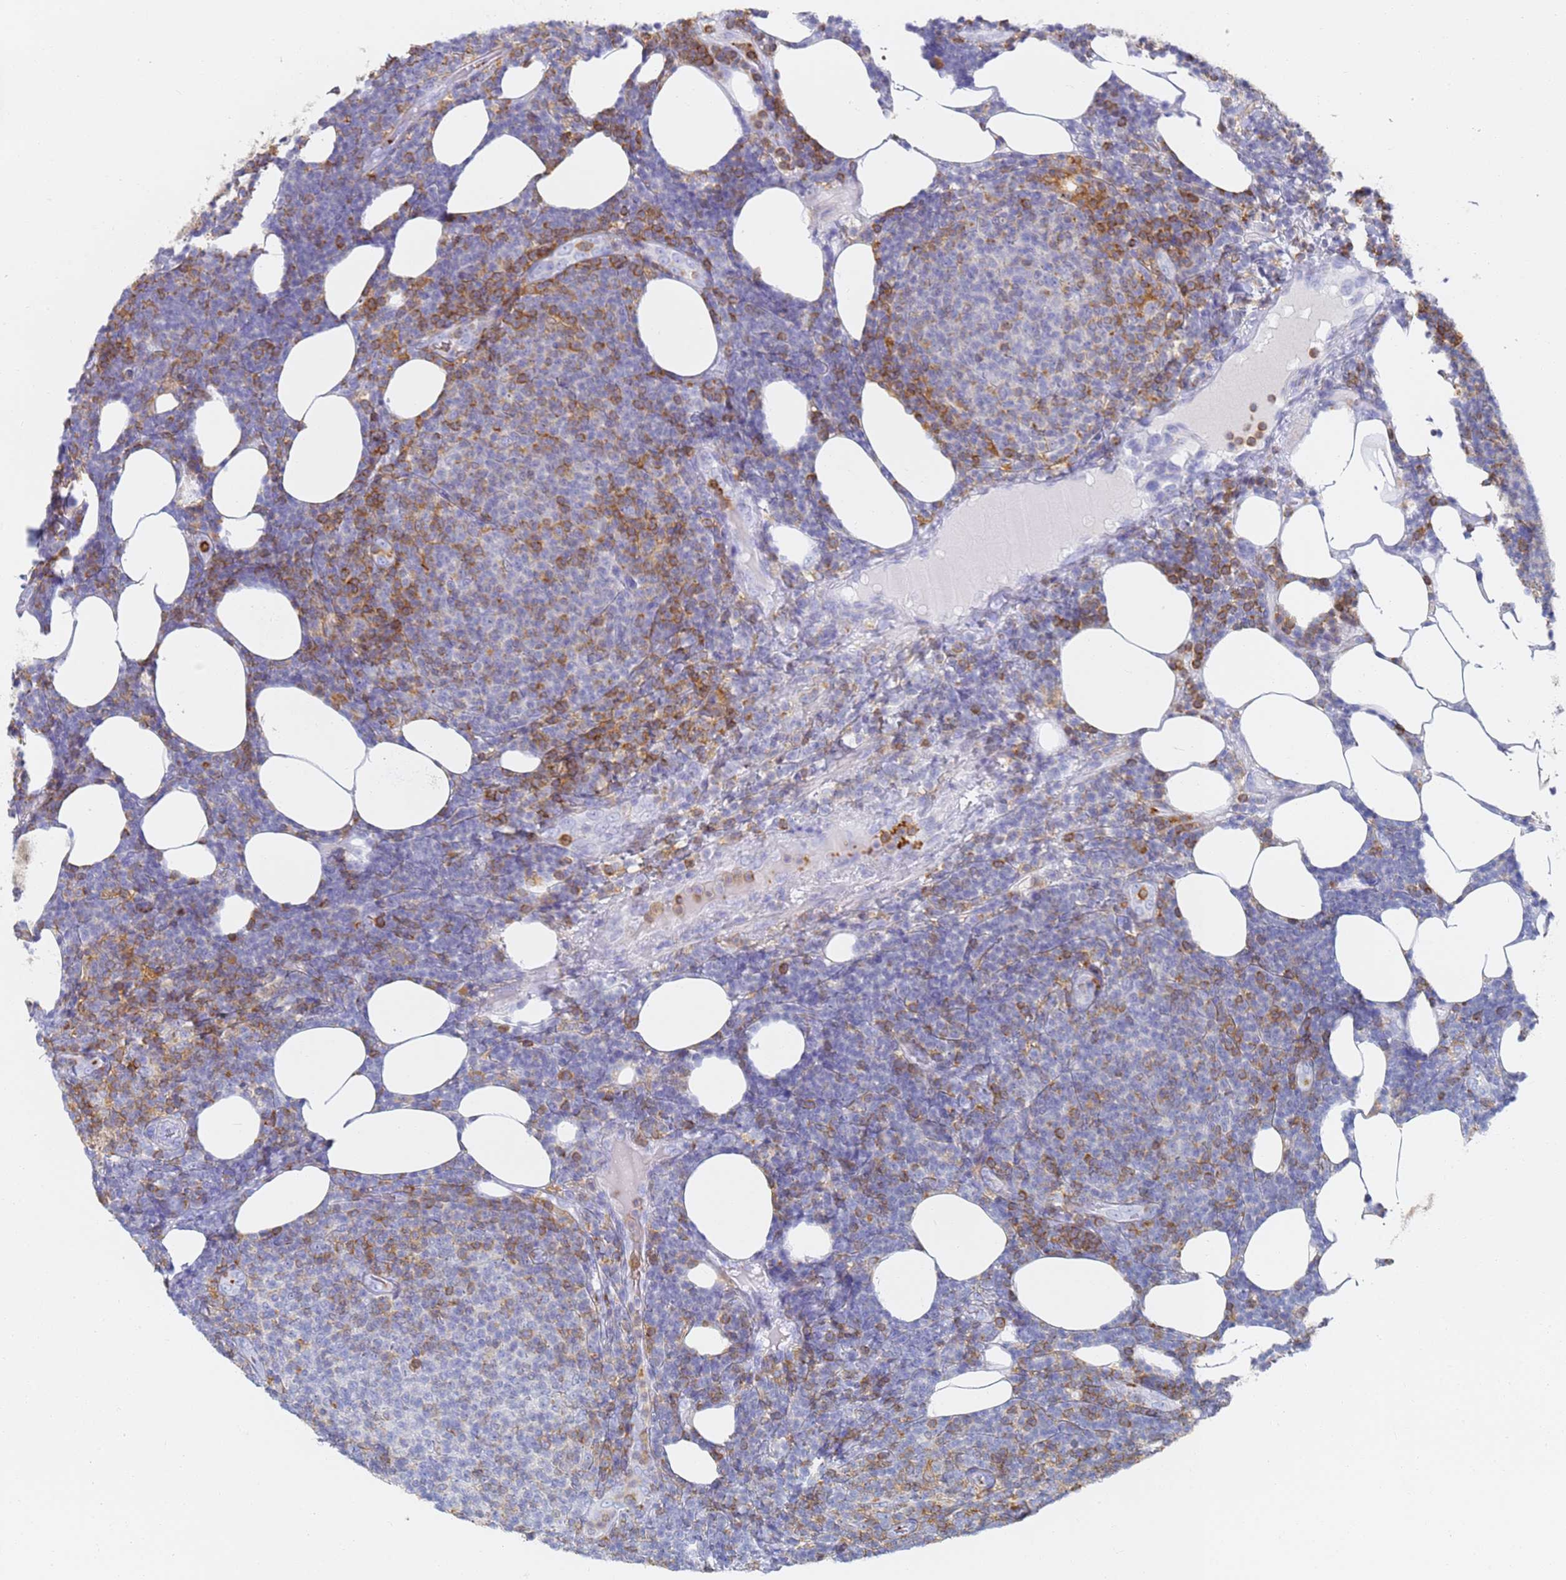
{"staining": {"intensity": "moderate", "quantity": "<25%", "location": "cytoplasmic/membranous"}, "tissue": "lymphoma", "cell_type": "Tumor cells", "image_type": "cancer", "snomed": [{"axis": "morphology", "description": "Malignant lymphoma, non-Hodgkin's type, Low grade"}, {"axis": "topography", "description": "Lymph node"}], "caption": "Immunohistochemical staining of human lymphoma exhibits low levels of moderate cytoplasmic/membranous expression in about <25% of tumor cells. The staining was performed using DAB to visualize the protein expression in brown, while the nuclei were stained in blue with hematoxylin (Magnification: 20x).", "gene": "BIN2", "patient": {"sex": "male", "age": 66}}